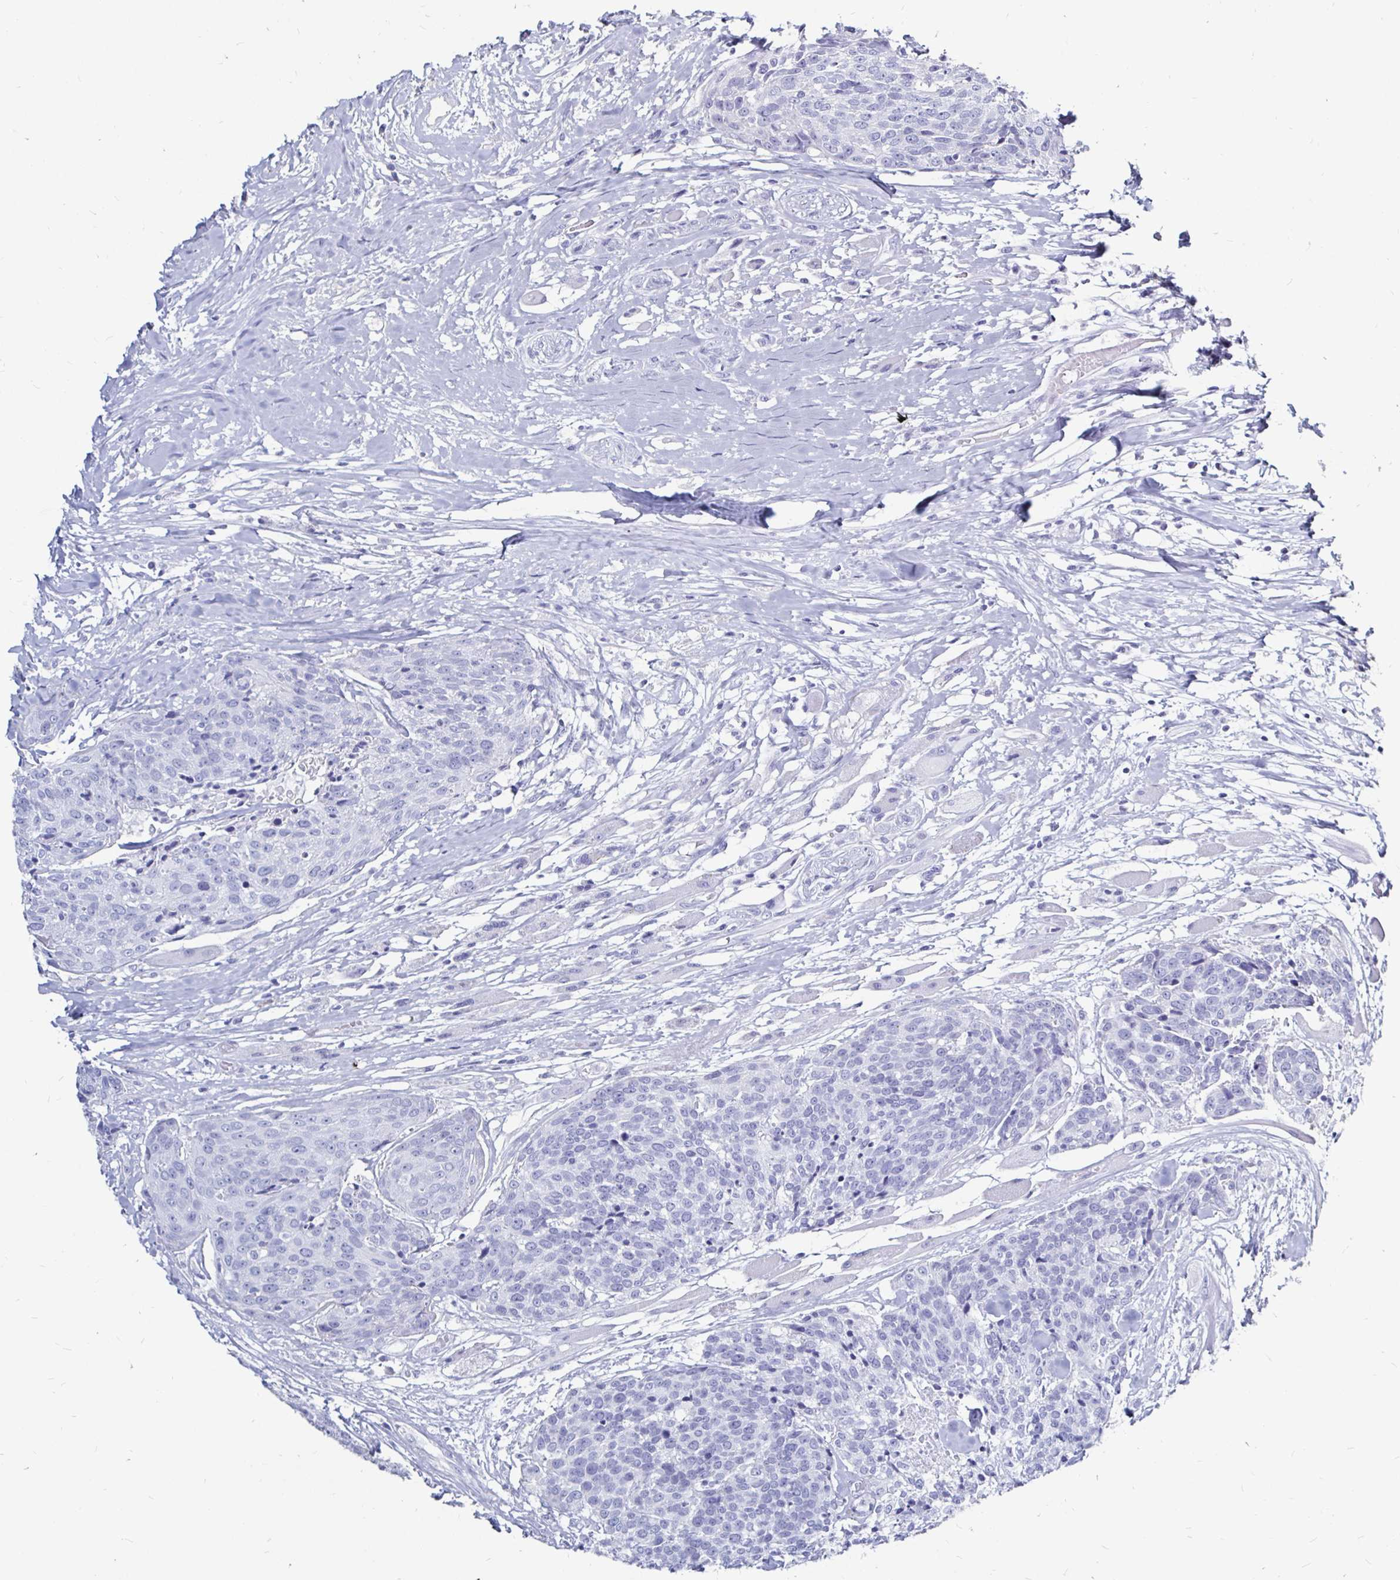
{"staining": {"intensity": "negative", "quantity": "none", "location": "none"}, "tissue": "head and neck cancer", "cell_type": "Tumor cells", "image_type": "cancer", "snomed": [{"axis": "morphology", "description": "Squamous cell carcinoma, NOS"}, {"axis": "topography", "description": "Oral tissue"}, {"axis": "topography", "description": "Head-Neck"}], "caption": "IHC micrograph of neoplastic tissue: head and neck cancer (squamous cell carcinoma) stained with DAB demonstrates no significant protein expression in tumor cells. (DAB immunohistochemistry (IHC) with hematoxylin counter stain).", "gene": "LUZP4", "patient": {"sex": "male", "age": 64}}